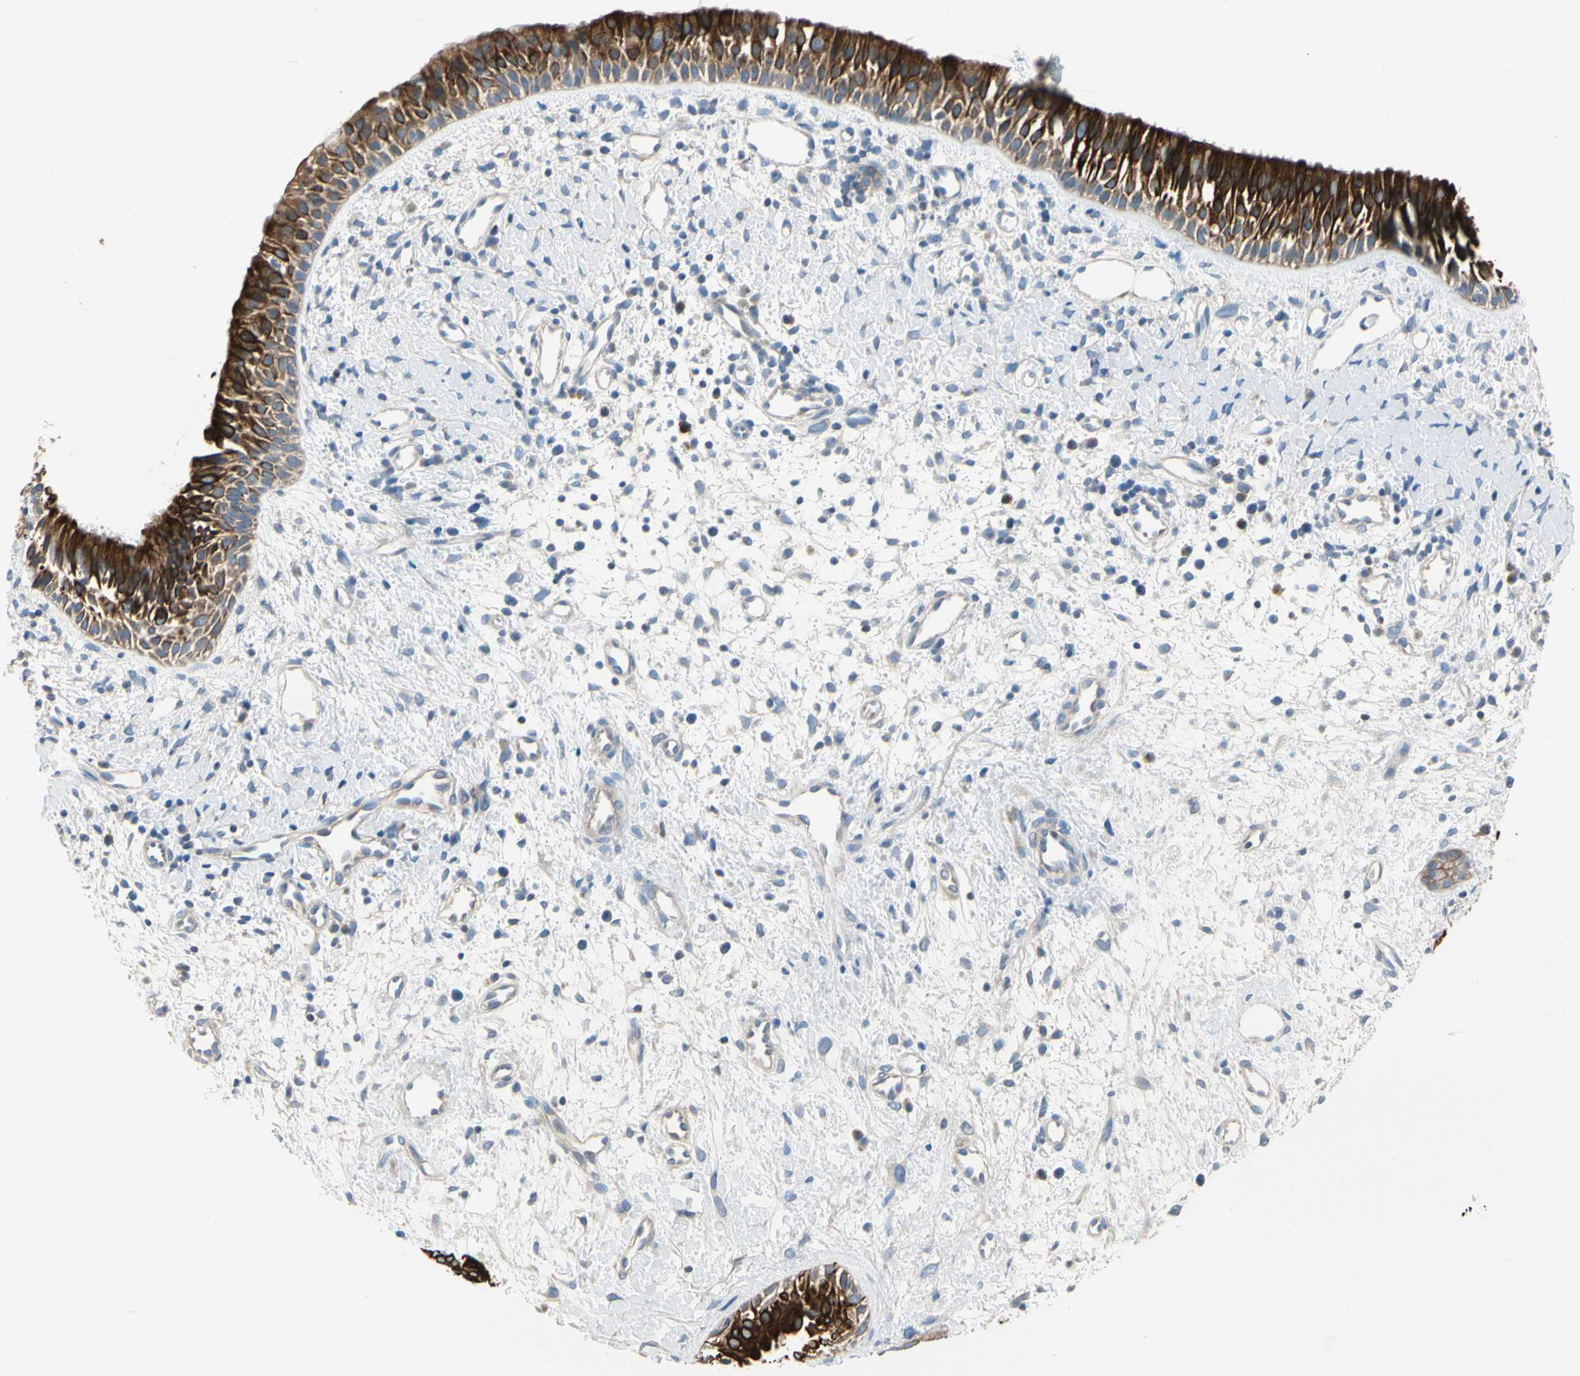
{"staining": {"intensity": "strong", "quantity": ">75%", "location": "cytoplasmic/membranous"}, "tissue": "nasopharynx", "cell_type": "Respiratory epithelial cells", "image_type": "normal", "snomed": [{"axis": "morphology", "description": "Normal tissue, NOS"}, {"axis": "topography", "description": "Nasopharynx"}], "caption": "A photomicrograph of human nasopharynx stained for a protein demonstrates strong cytoplasmic/membranous brown staining in respiratory epithelial cells.", "gene": "DUSP12", "patient": {"sex": "male", "age": 22}}